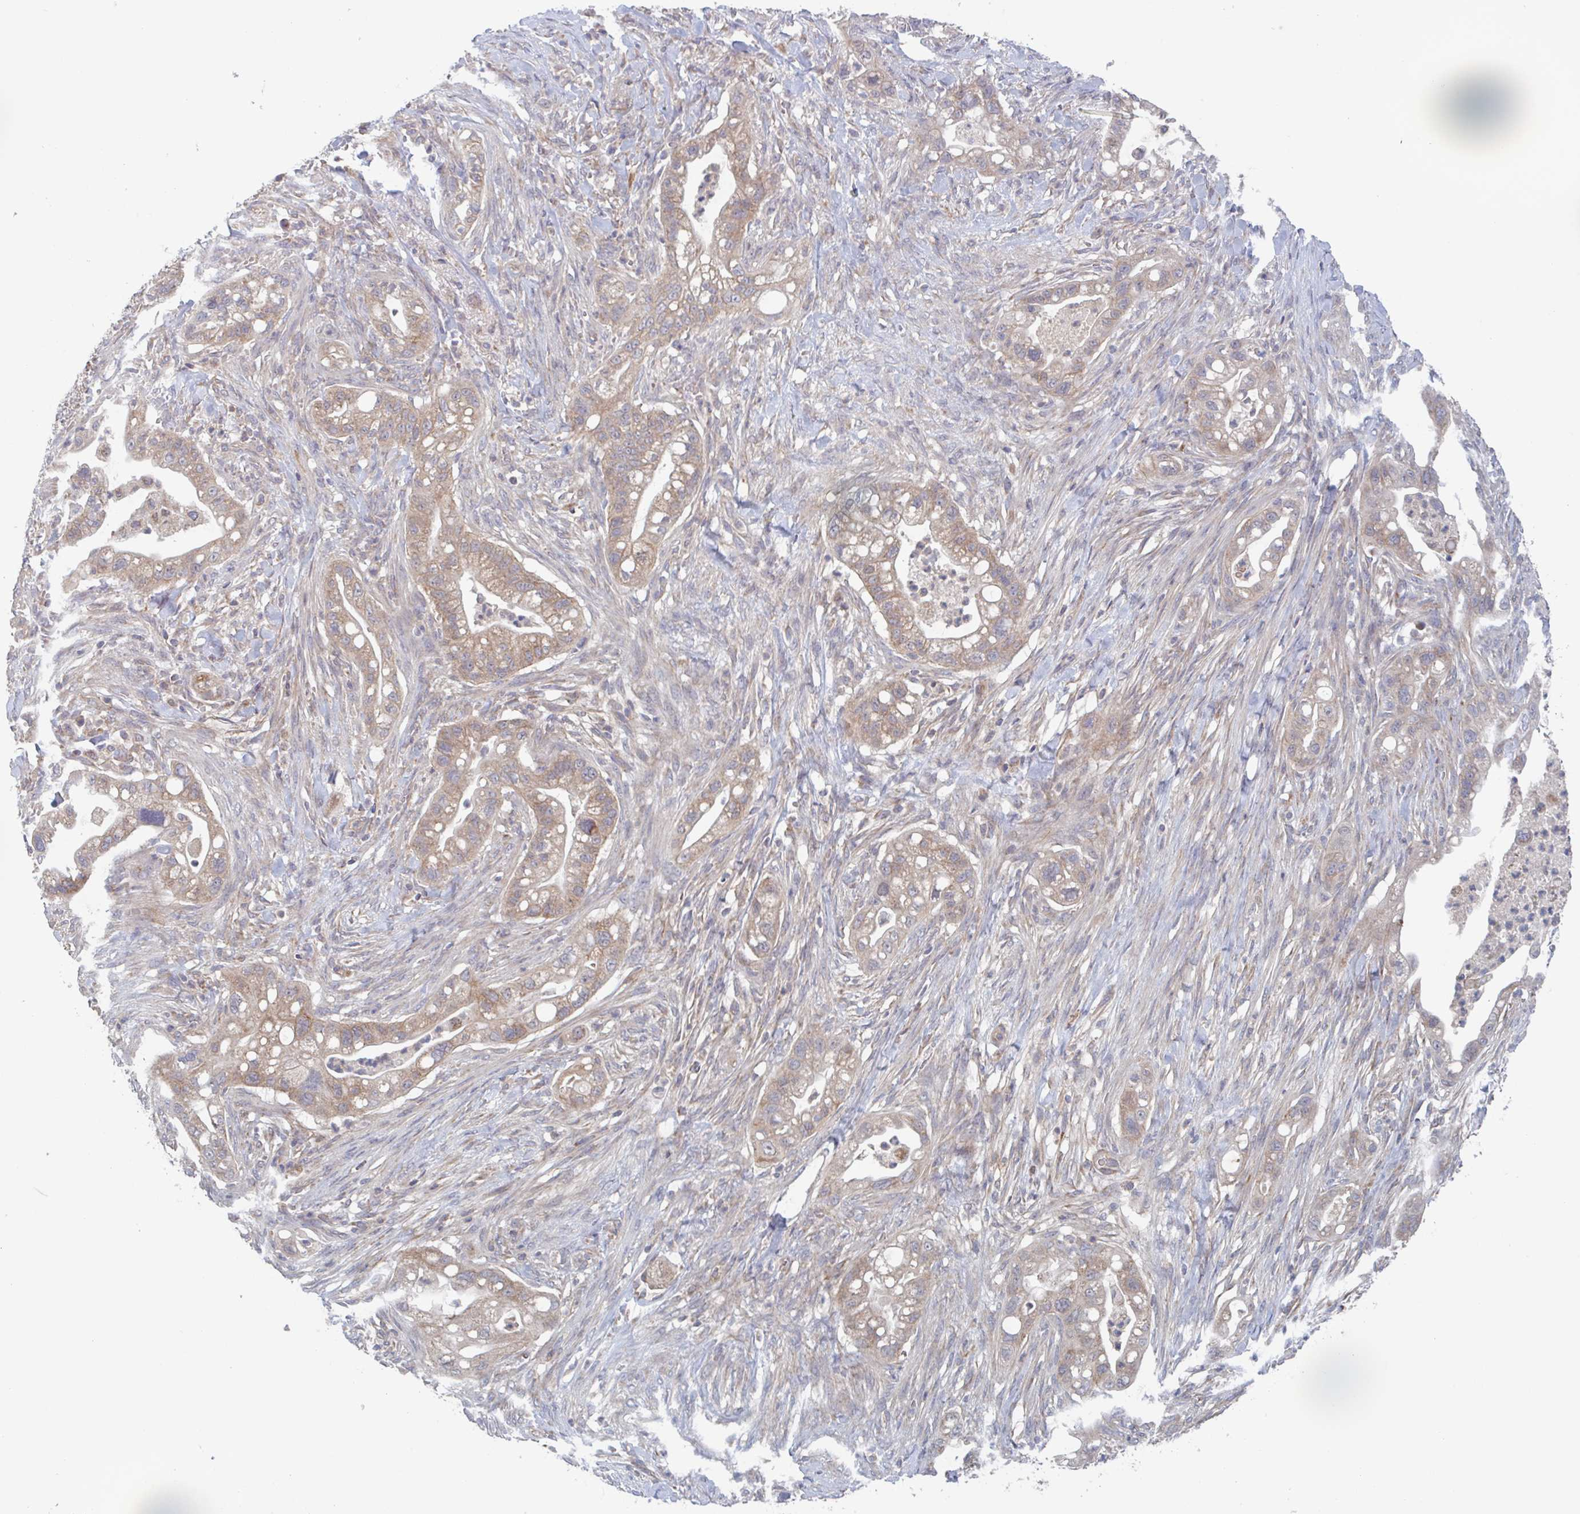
{"staining": {"intensity": "moderate", "quantity": ">75%", "location": "cytoplasmic/membranous"}, "tissue": "pancreatic cancer", "cell_type": "Tumor cells", "image_type": "cancer", "snomed": [{"axis": "morphology", "description": "Adenocarcinoma, NOS"}, {"axis": "topography", "description": "Pancreas"}], "caption": "Tumor cells exhibit moderate cytoplasmic/membranous positivity in about >75% of cells in pancreatic adenocarcinoma.", "gene": "SURF1", "patient": {"sex": "male", "age": 44}}